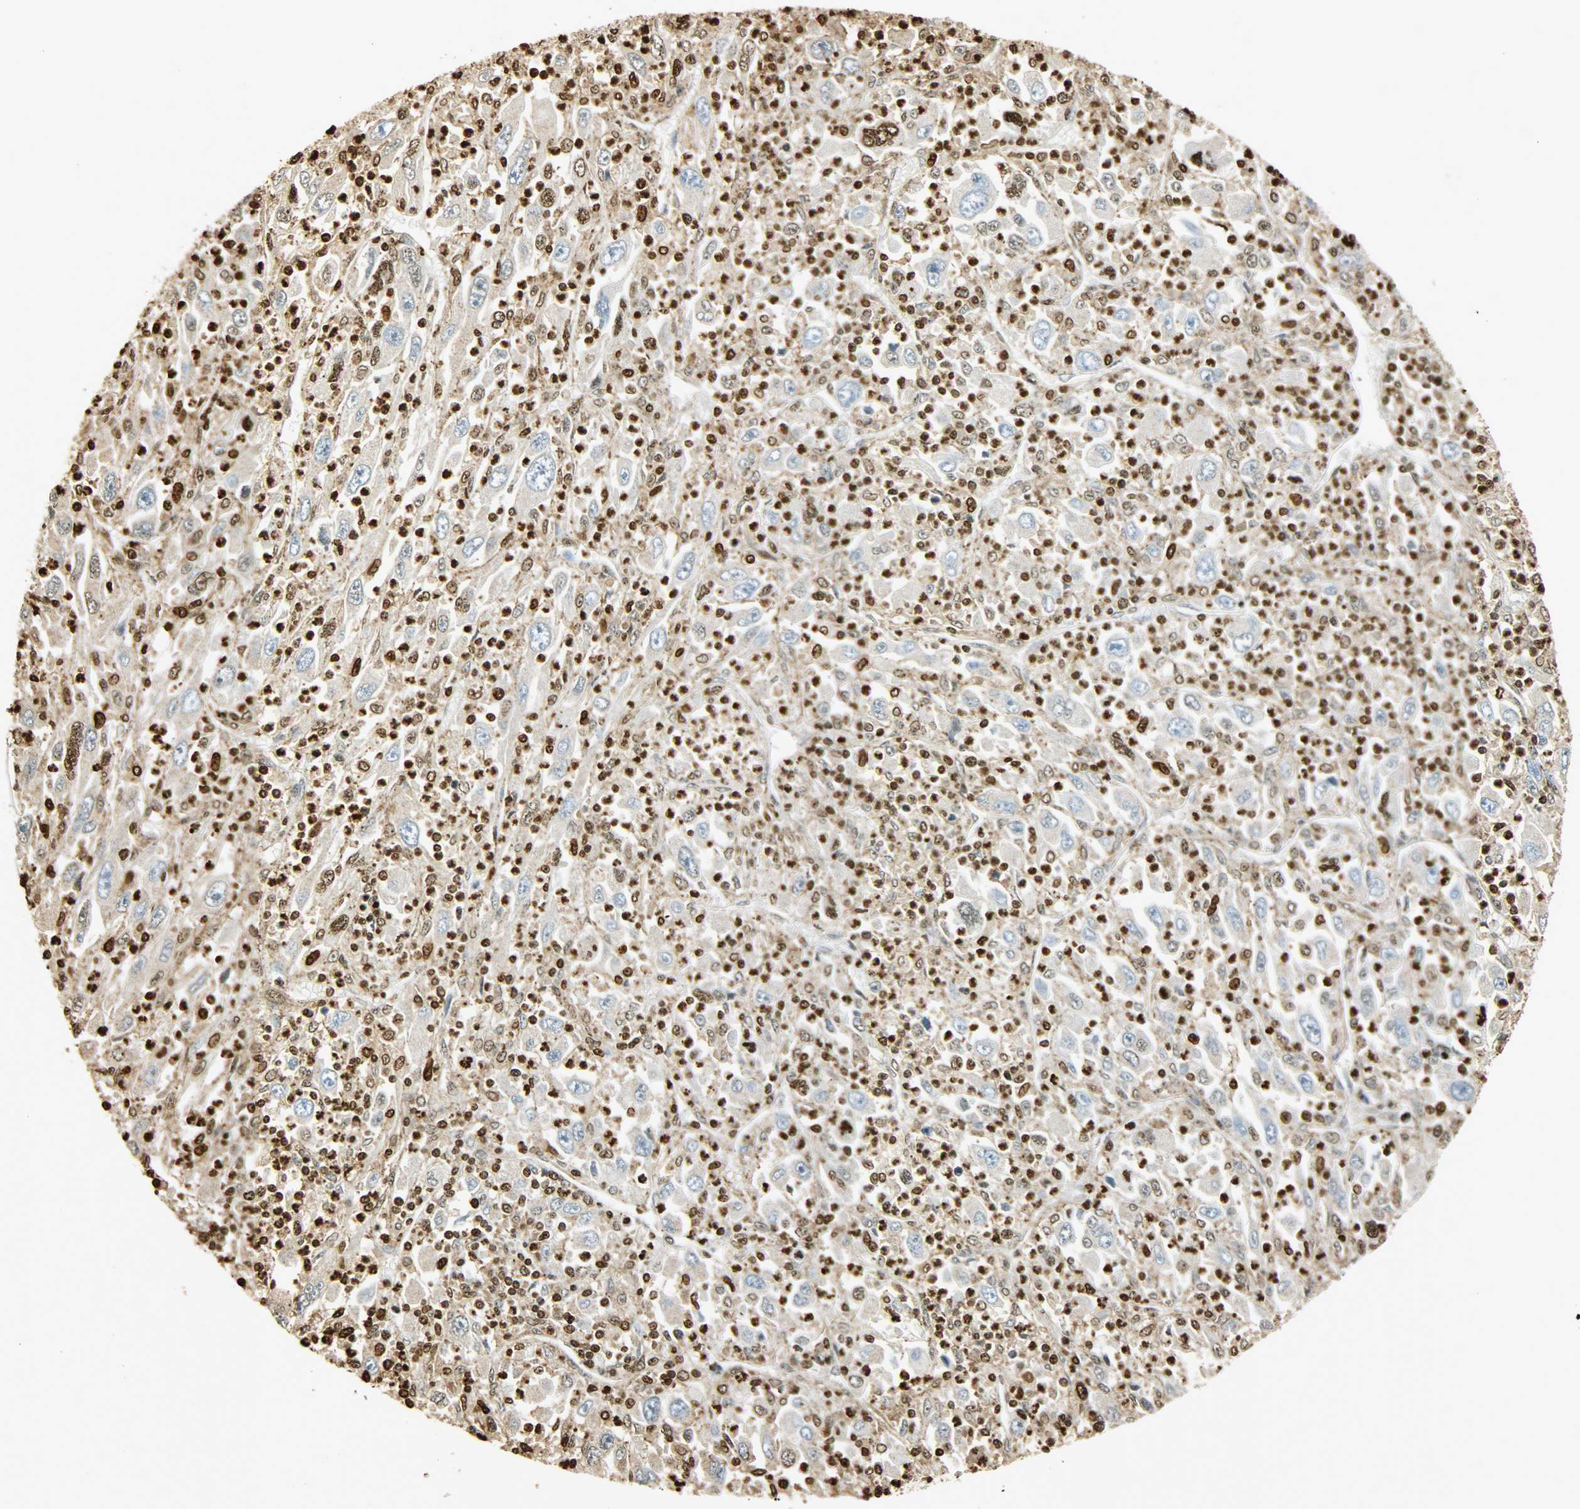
{"staining": {"intensity": "negative", "quantity": "none", "location": "none"}, "tissue": "melanoma", "cell_type": "Tumor cells", "image_type": "cancer", "snomed": [{"axis": "morphology", "description": "Malignant melanoma, Metastatic site"}, {"axis": "topography", "description": "Skin"}], "caption": "Tumor cells are negative for brown protein staining in malignant melanoma (metastatic site).", "gene": "ANXA6", "patient": {"sex": "female", "age": 56}}